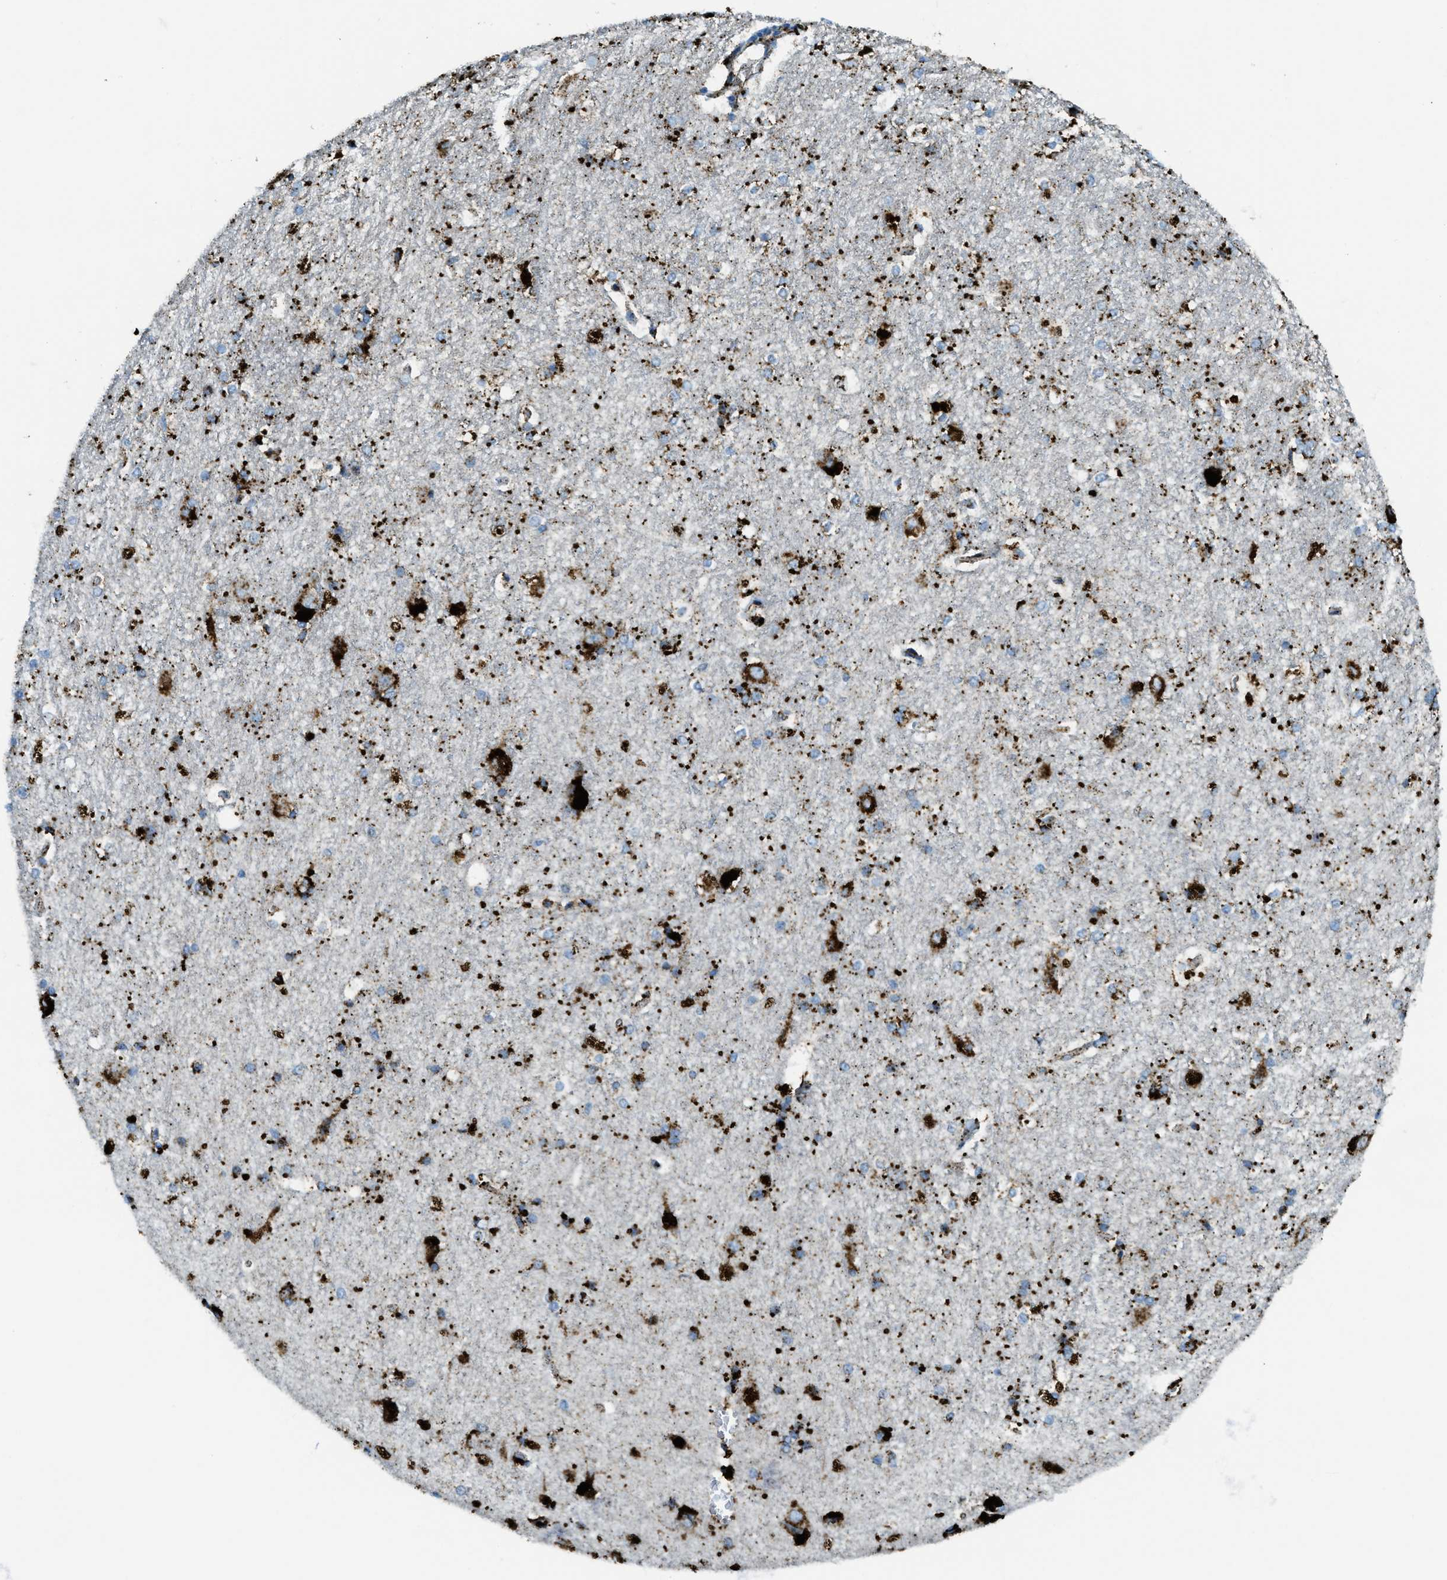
{"staining": {"intensity": "strong", "quantity": ">75%", "location": "cytoplasmic/membranous"}, "tissue": "hippocampus", "cell_type": "Glial cells", "image_type": "normal", "snomed": [{"axis": "morphology", "description": "Normal tissue, NOS"}, {"axis": "topography", "description": "Hippocampus"}], "caption": "Protein analysis of unremarkable hippocampus reveals strong cytoplasmic/membranous positivity in approximately >75% of glial cells. (IHC, brightfield microscopy, high magnification).", "gene": "SCARB2", "patient": {"sex": "female", "age": 19}}